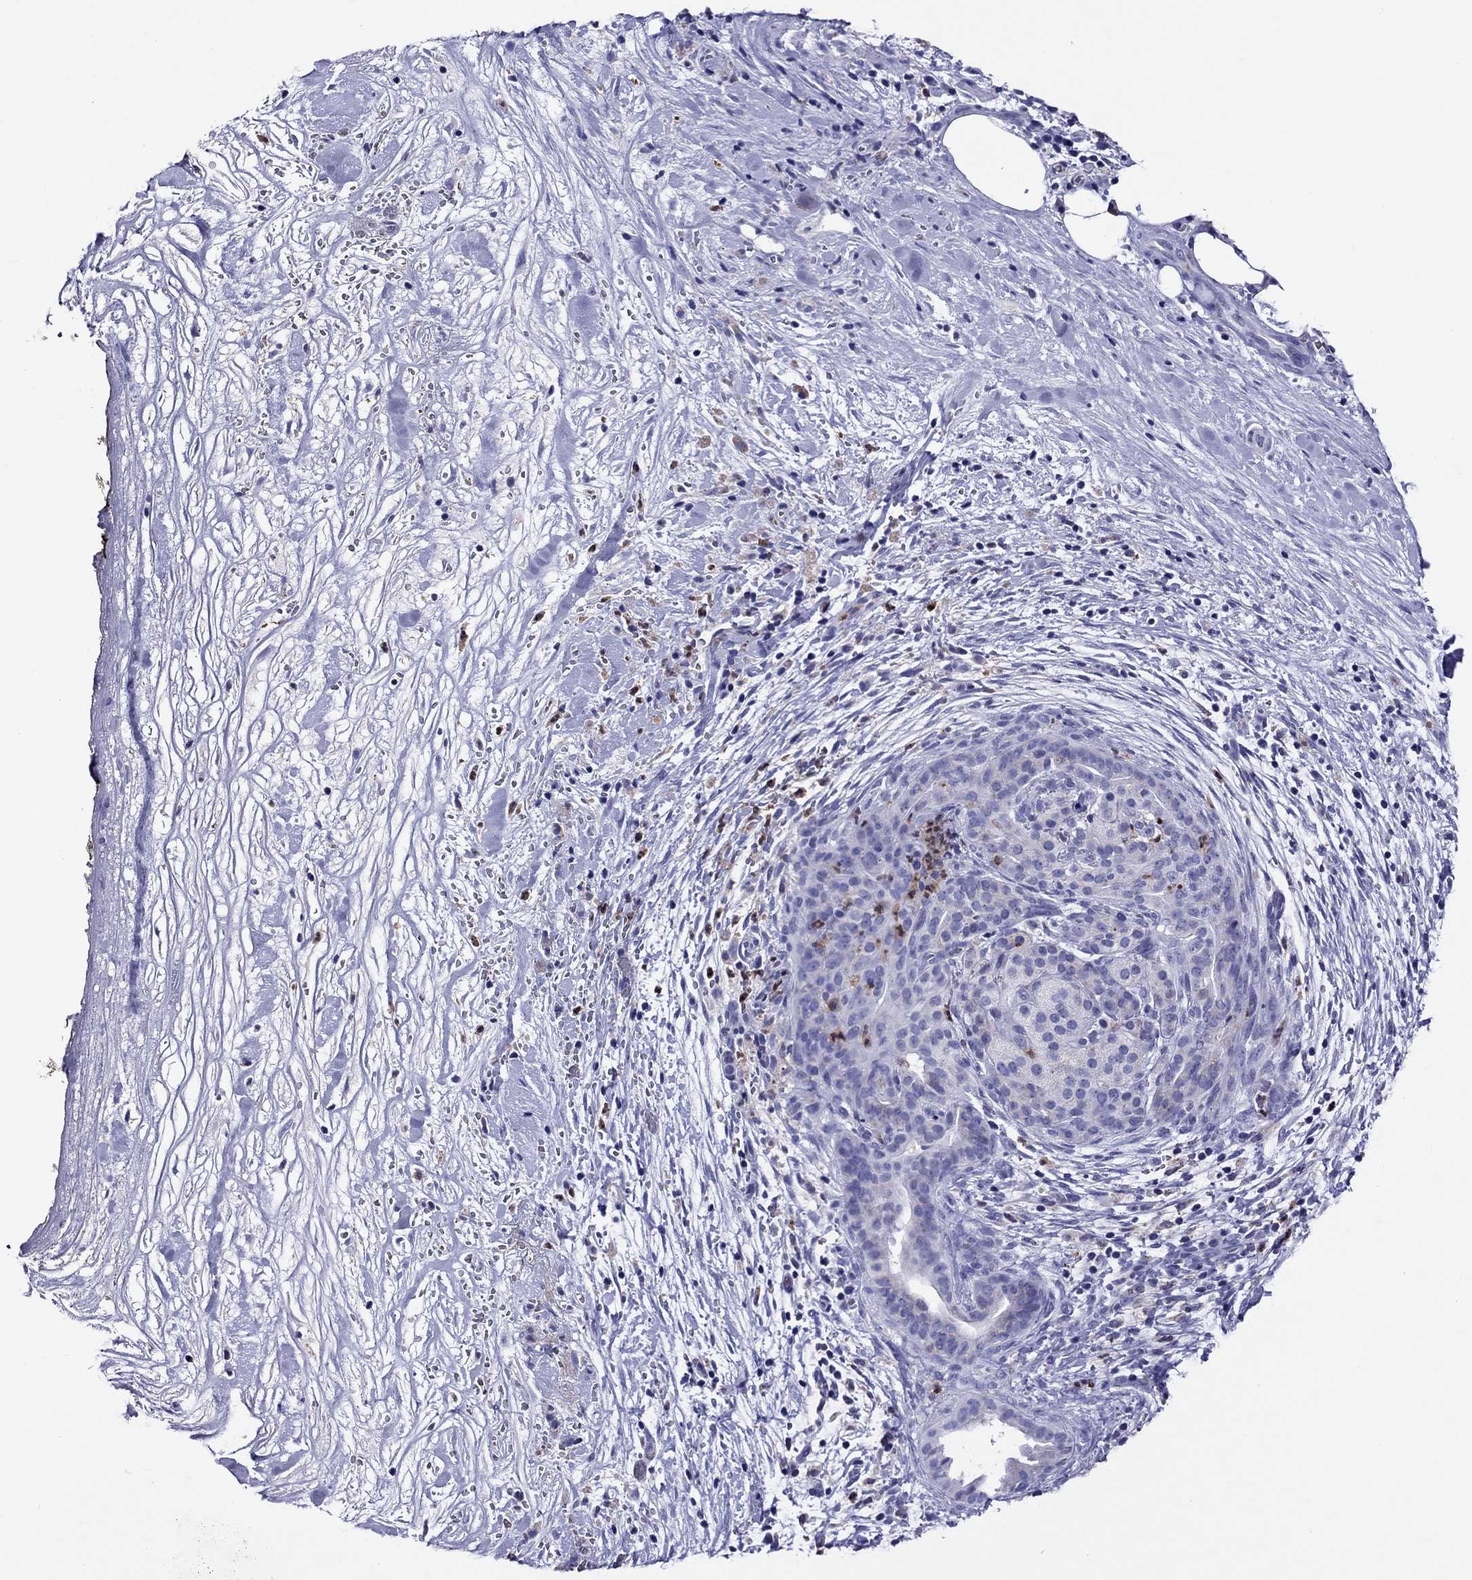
{"staining": {"intensity": "weak", "quantity": "<25%", "location": "cytoplasmic/membranous"}, "tissue": "pancreatic cancer", "cell_type": "Tumor cells", "image_type": "cancer", "snomed": [{"axis": "morphology", "description": "Adenocarcinoma, NOS"}, {"axis": "topography", "description": "Pancreas"}], "caption": "Micrograph shows no protein expression in tumor cells of pancreatic cancer (adenocarcinoma) tissue.", "gene": "SCG2", "patient": {"sex": "male", "age": 44}}